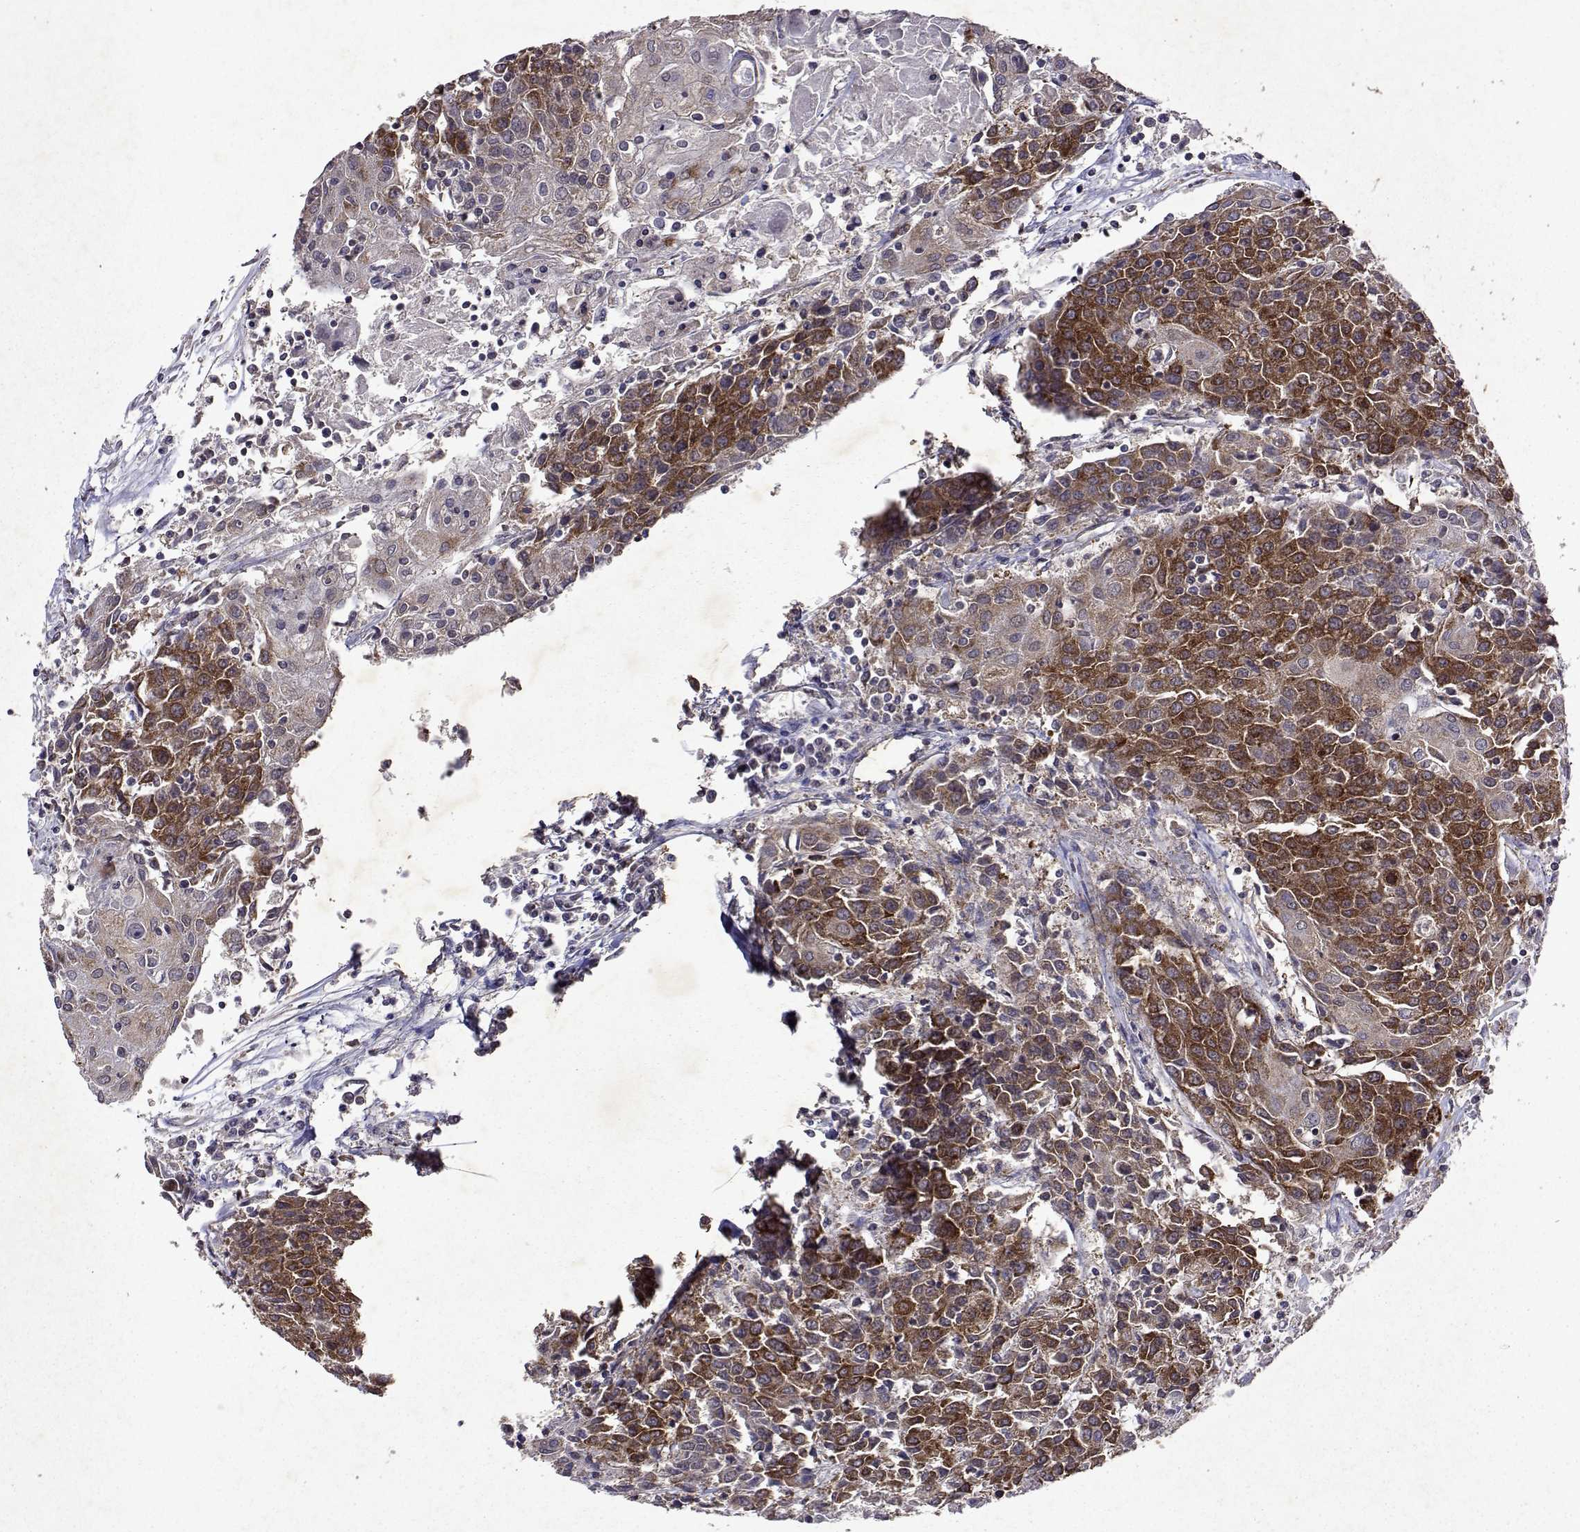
{"staining": {"intensity": "moderate", "quantity": ">75%", "location": "cytoplasmic/membranous"}, "tissue": "urothelial cancer", "cell_type": "Tumor cells", "image_type": "cancer", "snomed": [{"axis": "morphology", "description": "Urothelial carcinoma, High grade"}, {"axis": "topography", "description": "Urinary bladder"}], "caption": "DAB (3,3'-diaminobenzidine) immunohistochemical staining of human high-grade urothelial carcinoma exhibits moderate cytoplasmic/membranous protein staining in about >75% of tumor cells.", "gene": "TARBP2", "patient": {"sex": "female", "age": 85}}